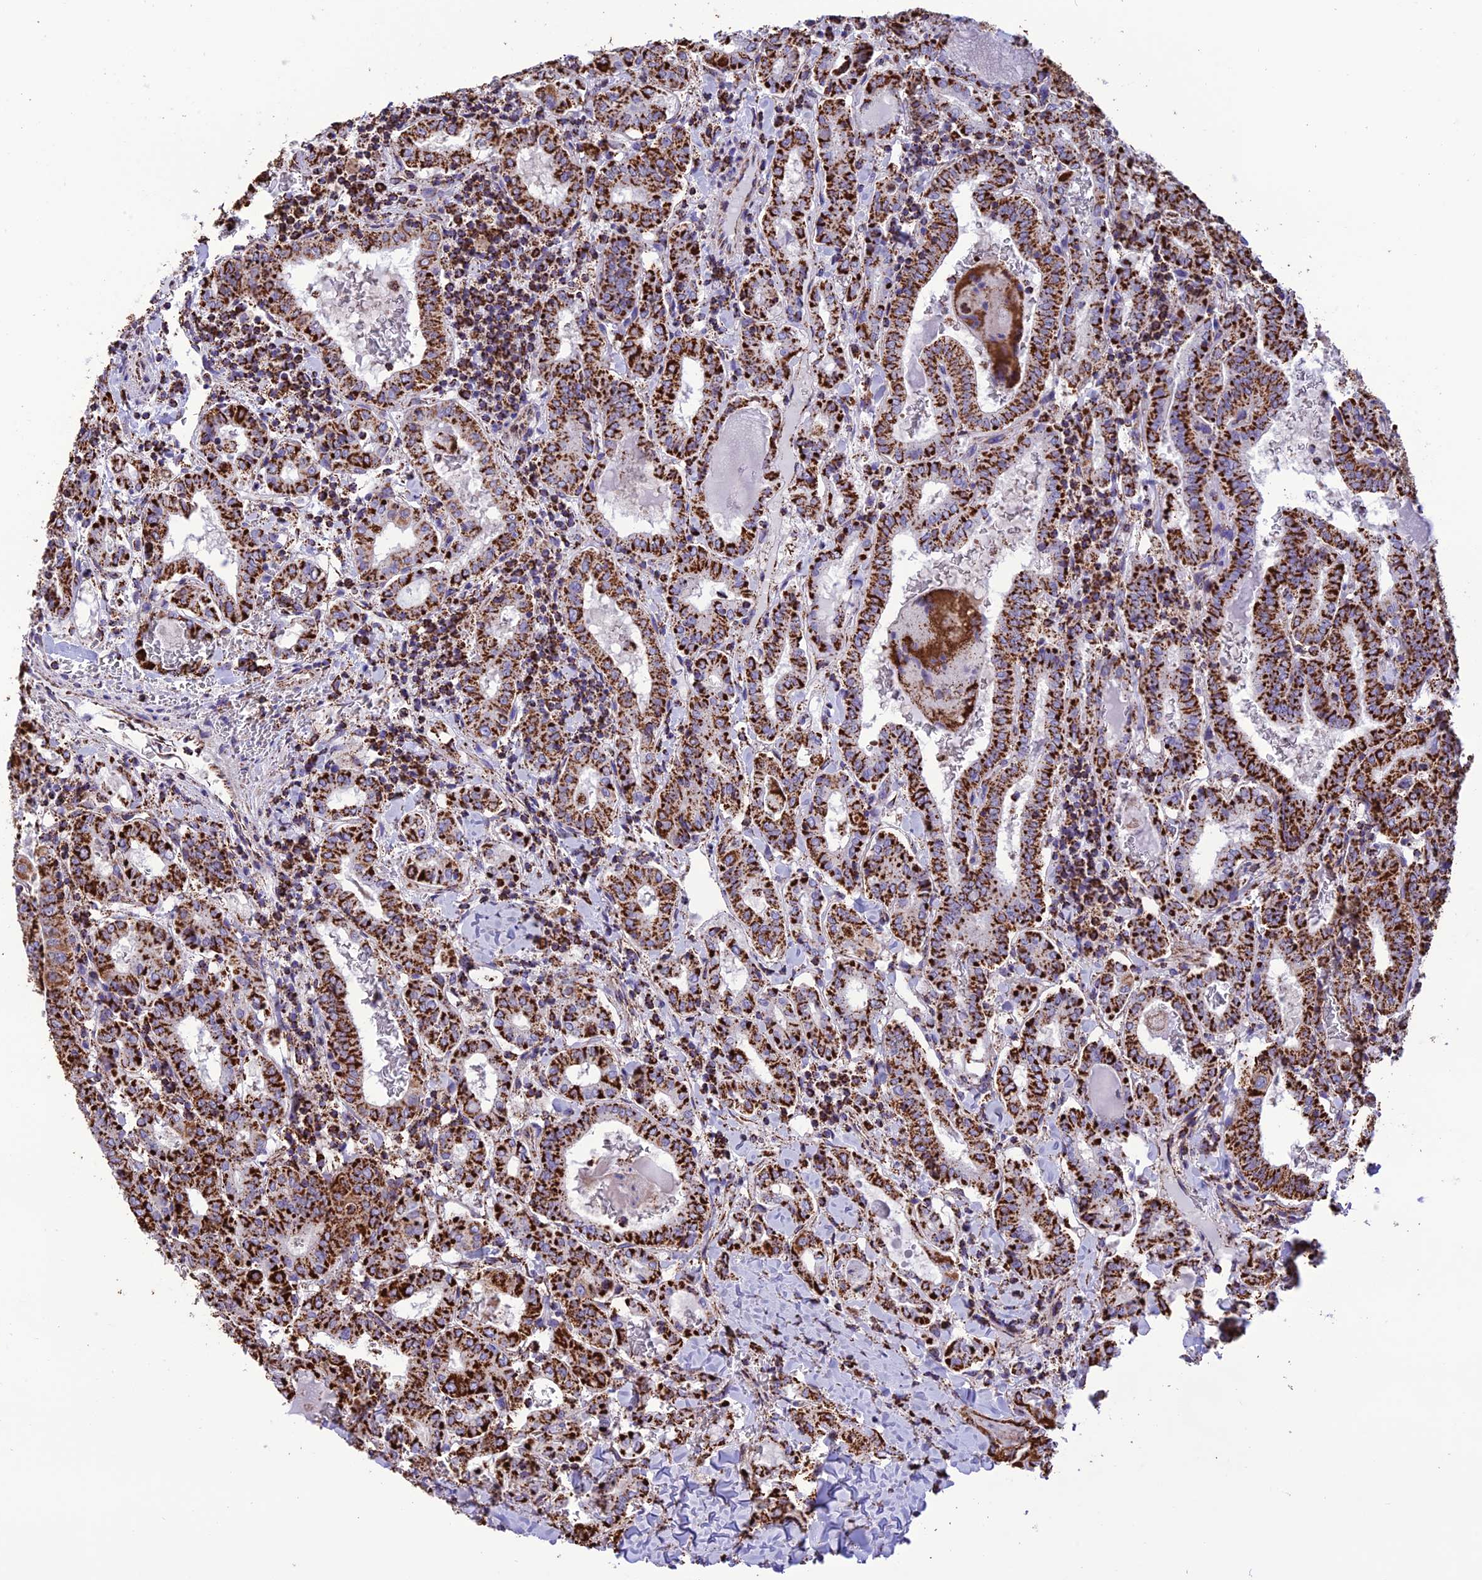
{"staining": {"intensity": "strong", "quantity": ">75%", "location": "cytoplasmic/membranous"}, "tissue": "thyroid cancer", "cell_type": "Tumor cells", "image_type": "cancer", "snomed": [{"axis": "morphology", "description": "Papillary adenocarcinoma, NOS"}, {"axis": "topography", "description": "Thyroid gland"}], "caption": "Immunohistochemical staining of thyroid papillary adenocarcinoma shows high levels of strong cytoplasmic/membranous positivity in approximately >75% of tumor cells.", "gene": "NDUFAF1", "patient": {"sex": "female", "age": 72}}